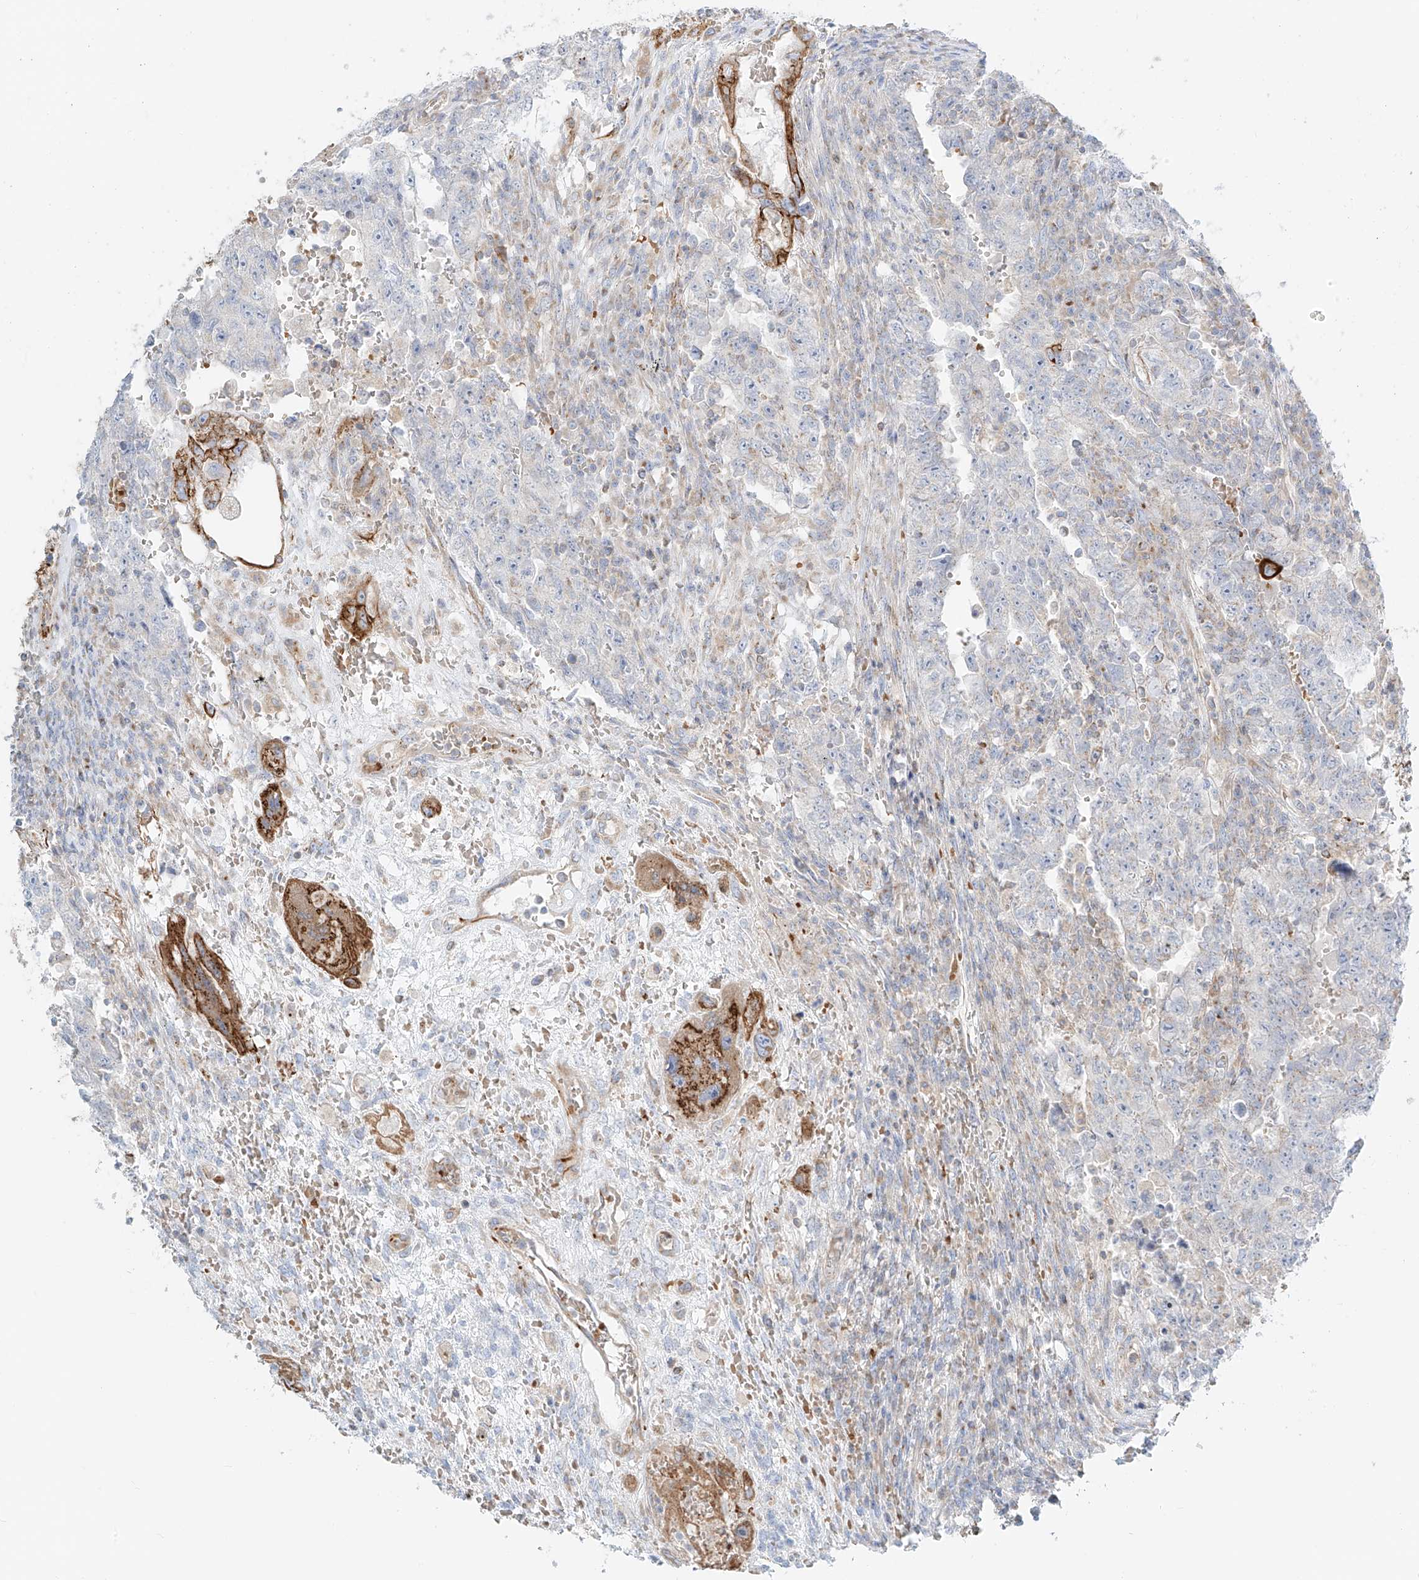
{"staining": {"intensity": "negative", "quantity": "none", "location": "none"}, "tissue": "testis cancer", "cell_type": "Tumor cells", "image_type": "cancer", "snomed": [{"axis": "morphology", "description": "Carcinoma, Embryonal, NOS"}, {"axis": "topography", "description": "Testis"}], "caption": "Micrograph shows no protein expression in tumor cells of testis cancer (embryonal carcinoma) tissue.", "gene": "EIPR1", "patient": {"sex": "male", "age": 26}}